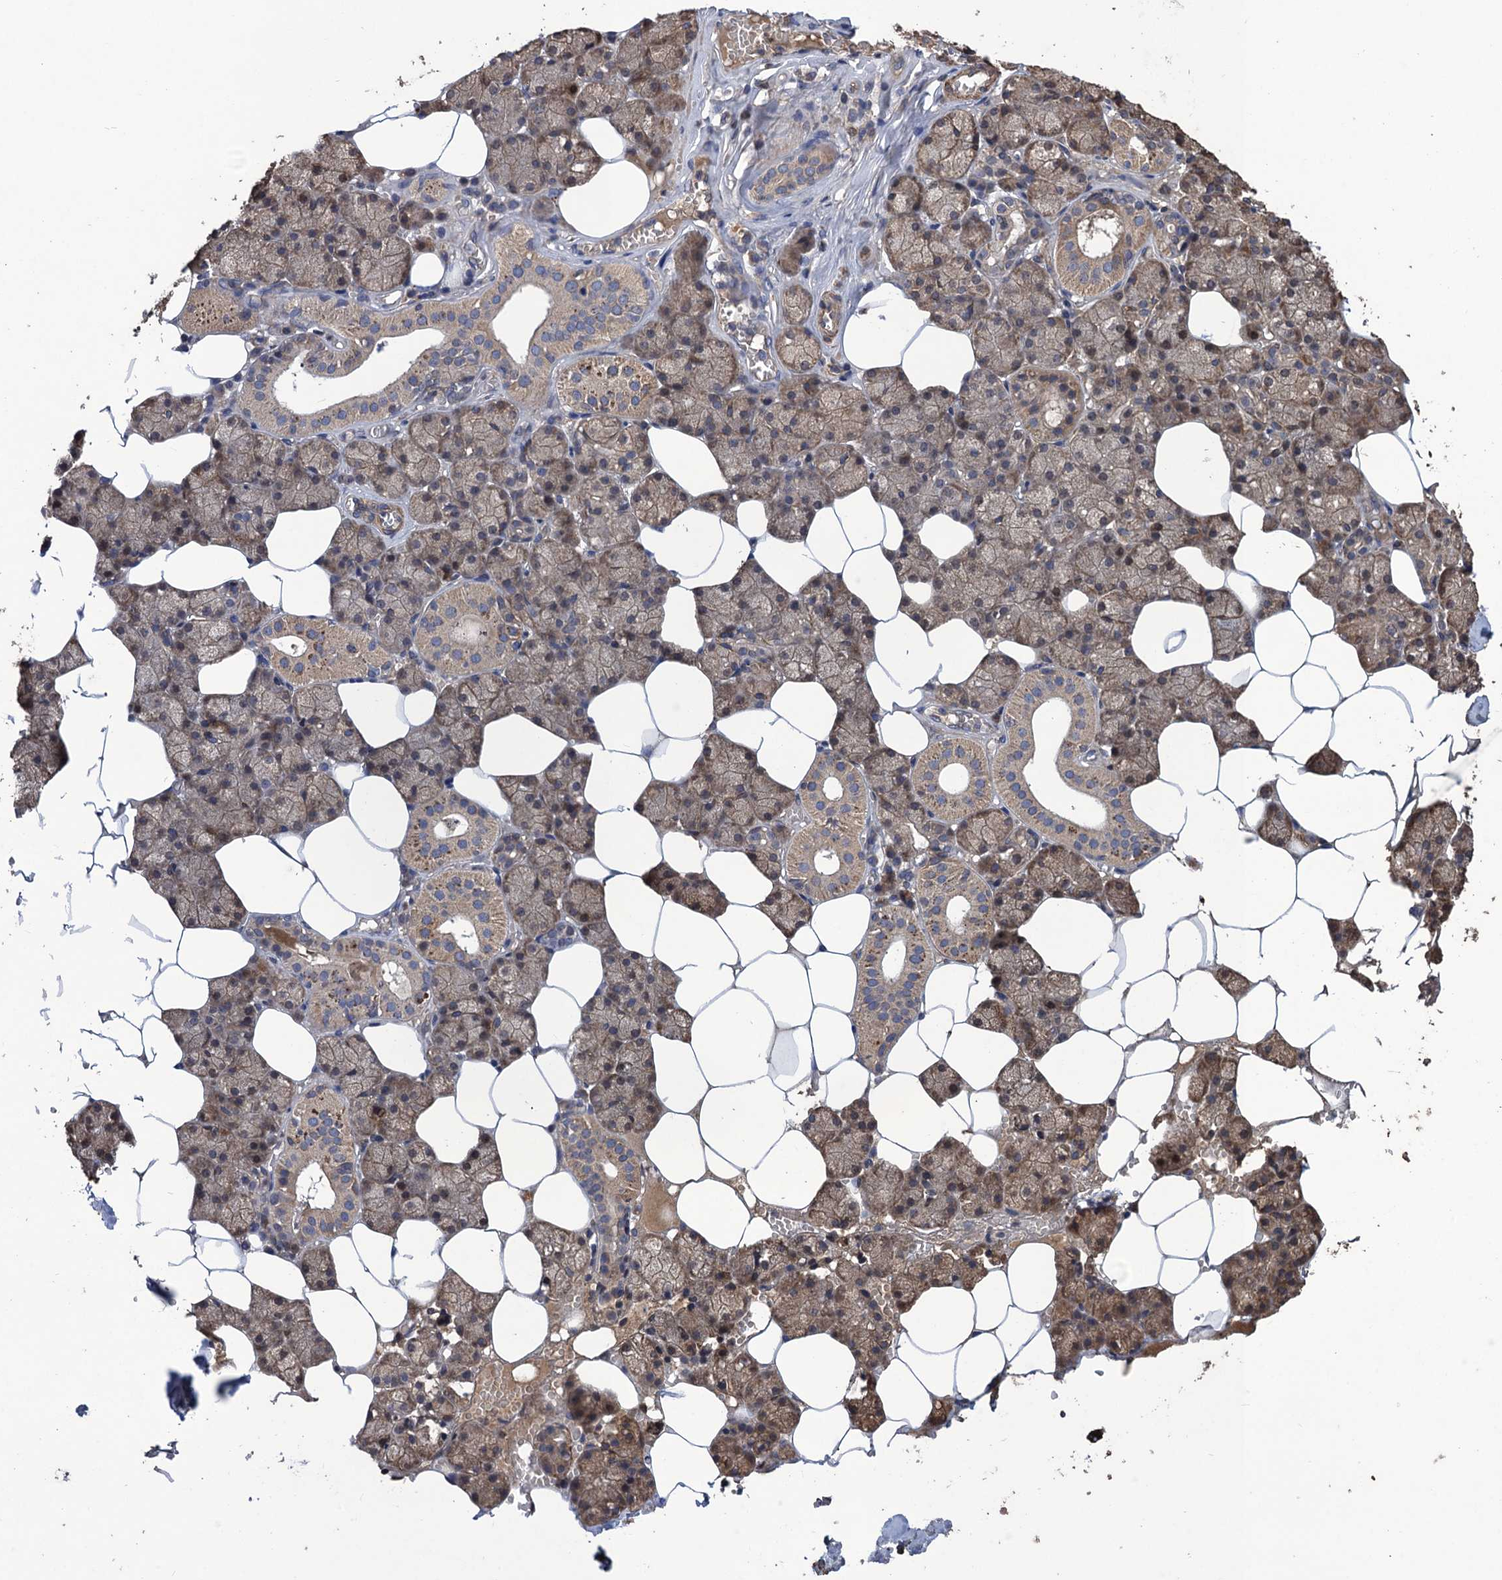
{"staining": {"intensity": "moderate", "quantity": ">75%", "location": "cytoplasmic/membranous"}, "tissue": "salivary gland", "cell_type": "Glandular cells", "image_type": "normal", "snomed": [{"axis": "morphology", "description": "Normal tissue, NOS"}, {"axis": "topography", "description": "Salivary gland"}], "caption": "Glandular cells exhibit medium levels of moderate cytoplasmic/membranous expression in approximately >75% of cells in normal human salivary gland.", "gene": "DGKA", "patient": {"sex": "male", "age": 62}}